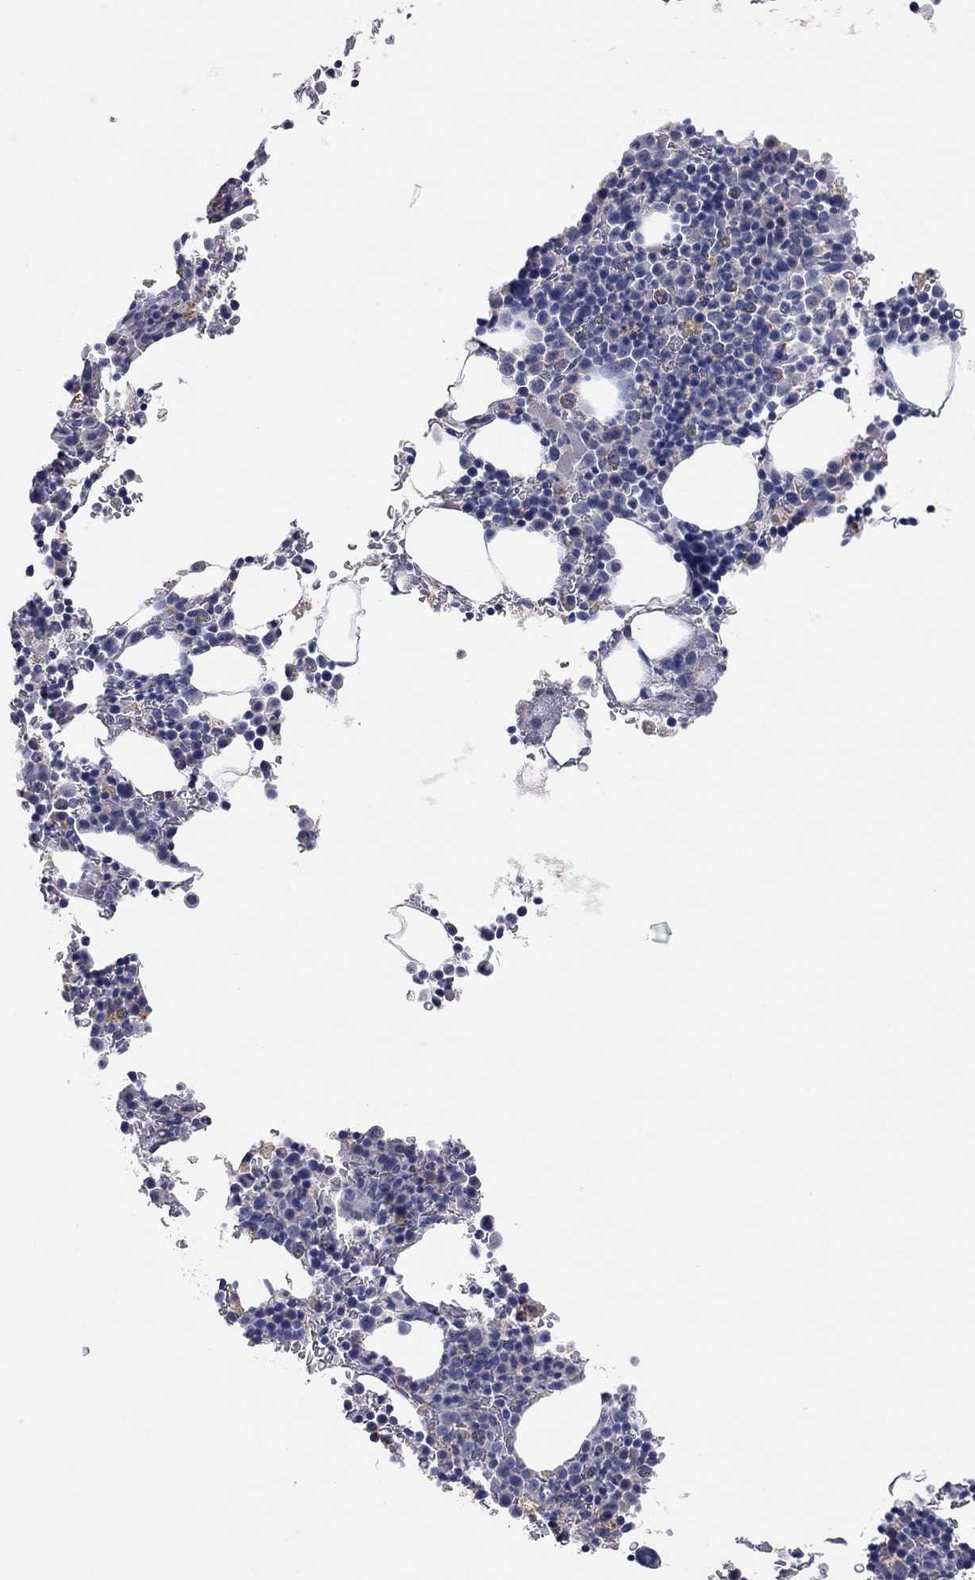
{"staining": {"intensity": "weak", "quantity": "<25%", "location": "cytoplasmic/membranous"}, "tissue": "bone marrow", "cell_type": "Hematopoietic cells", "image_type": "normal", "snomed": [{"axis": "morphology", "description": "Normal tissue, NOS"}, {"axis": "topography", "description": "Bone marrow"}], "caption": "A high-resolution image shows immunohistochemistry staining of benign bone marrow, which demonstrates no significant positivity in hematopoietic cells.", "gene": "MMP13", "patient": {"sex": "male", "age": 77}}